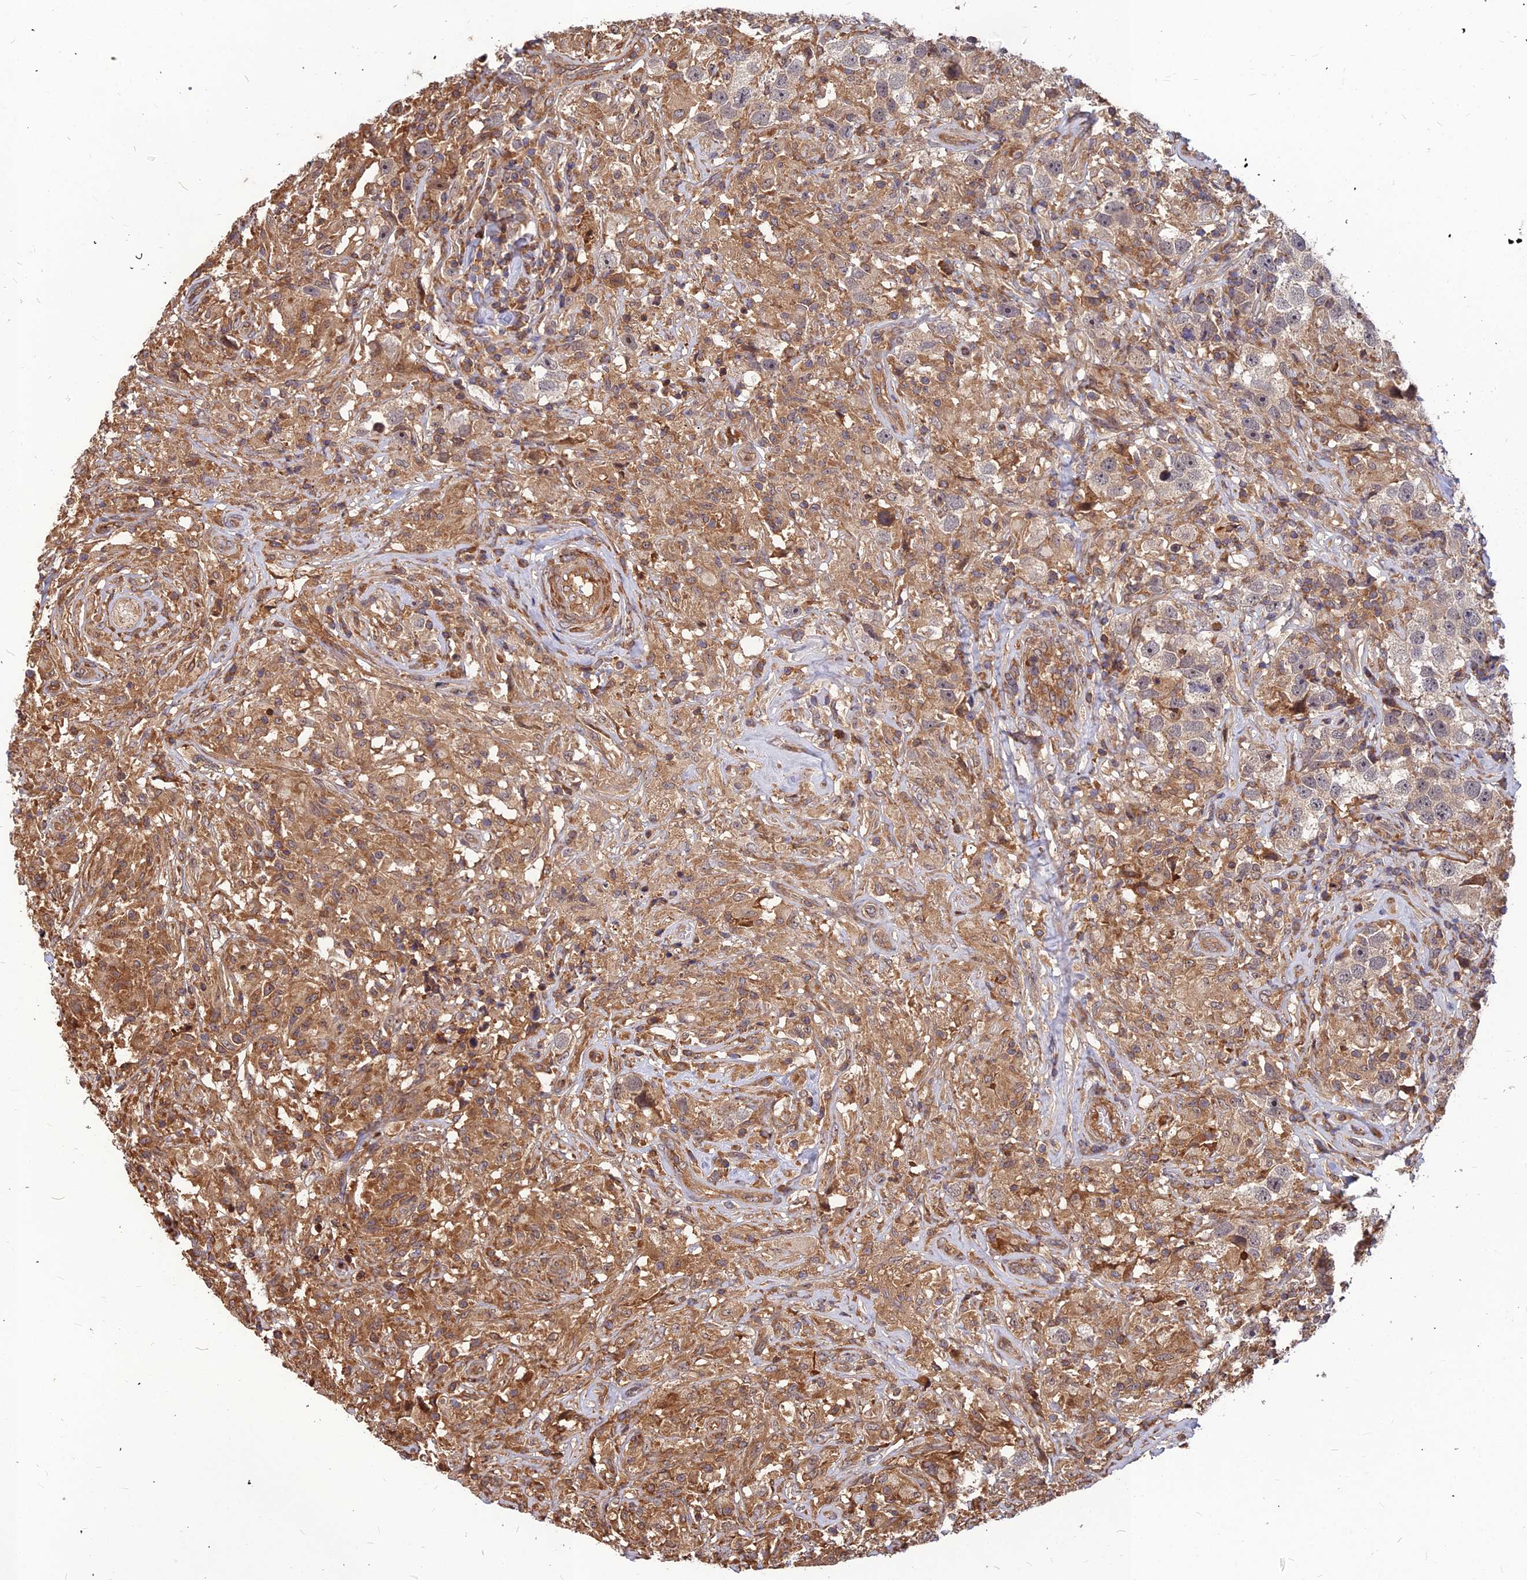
{"staining": {"intensity": "weak", "quantity": "25%-75%", "location": "cytoplasmic/membranous"}, "tissue": "testis cancer", "cell_type": "Tumor cells", "image_type": "cancer", "snomed": [{"axis": "morphology", "description": "Seminoma, NOS"}, {"axis": "topography", "description": "Testis"}], "caption": "Testis cancer (seminoma) was stained to show a protein in brown. There is low levels of weak cytoplasmic/membranous expression in about 25%-75% of tumor cells.", "gene": "ZNF467", "patient": {"sex": "male", "age": 49}}